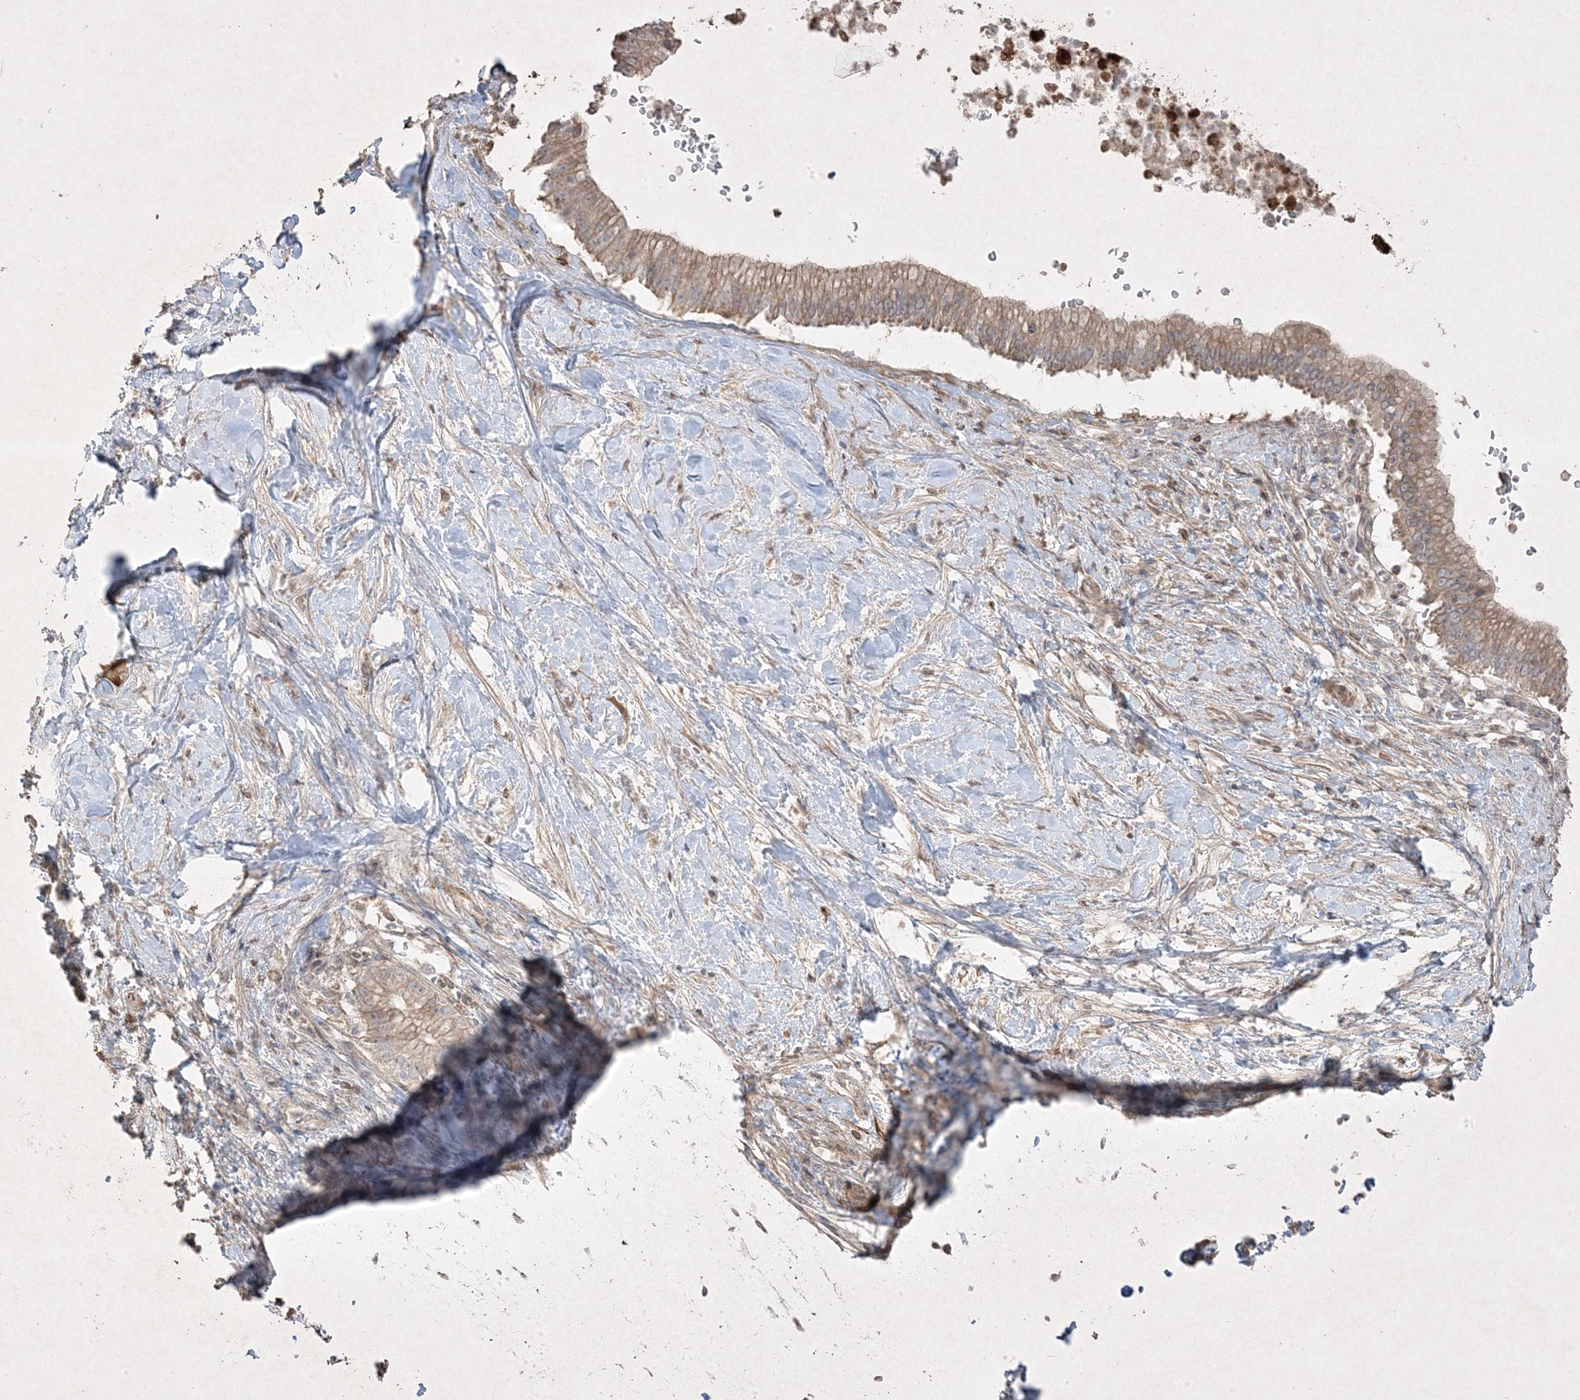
{"staining": {"intensity": "moderate", "quantity": ">75%", "location": "cytoplasmic/membranous"}, "tissue": "pancreatic cancer", "cell_type": "Tumor cells", "image_type": "cancer", "snomed": [{"axis": "morphology", "description": "Adenocarcinoma, NOS"}, {"axis": "topography", "description": "Pancreas"}], "caption": "Pancreatic cancer stained with immunohistochemistry (IHC) shows moderate cytoplasmic/membranous staining in about >75% of tumor cells.", "gene": "RGL4", "patient": {"sex": "male", "age": 68}}